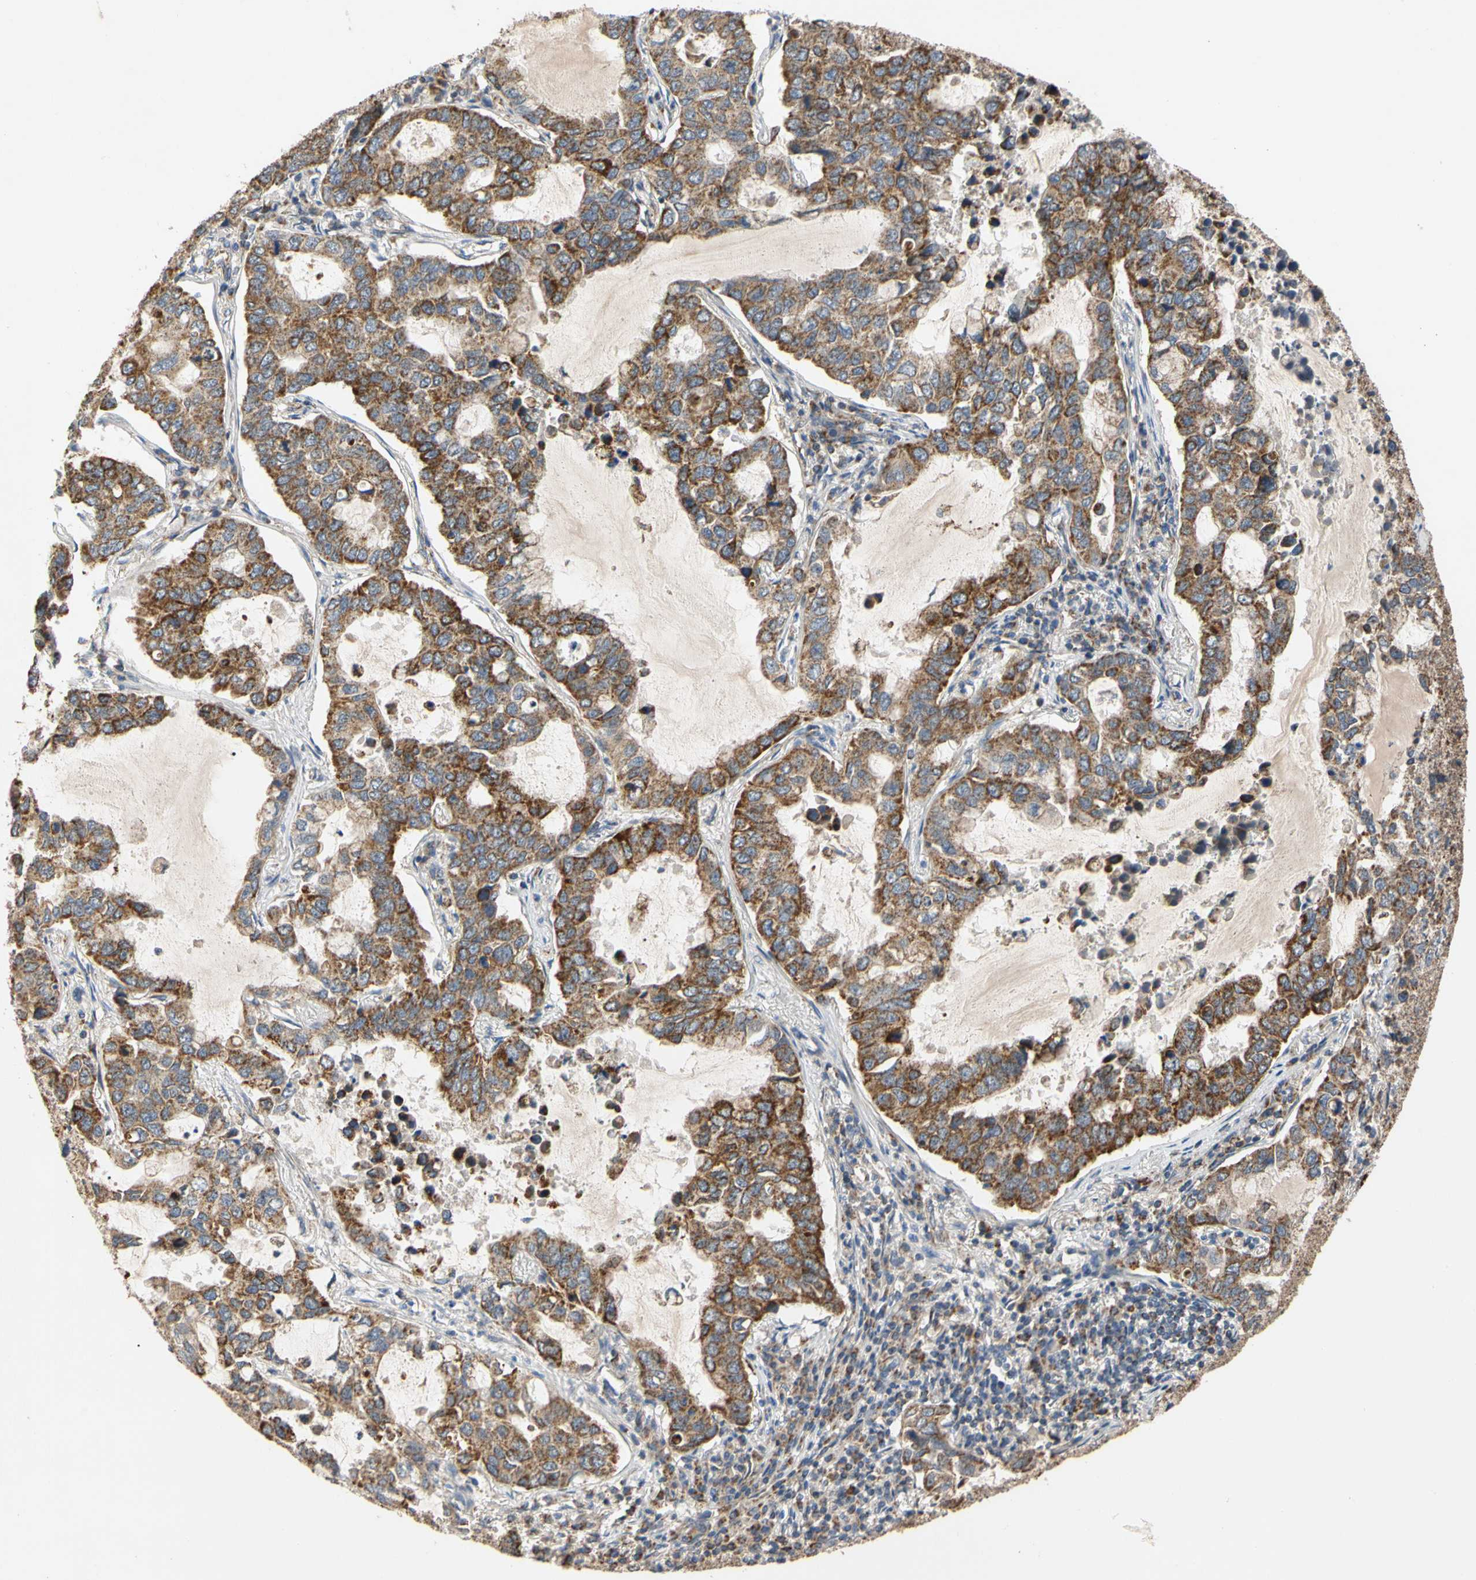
{"staining": {"intensity": "strong", "quantity": ">75%", "location": "cytoplasmic/membranous"}, "tissue": "lung cancer", "cell_type": "Tumor cells", "image_type": "cancer", "snomed": [{"axis": "morphology", "description": "Adenocarcinoma, NOS"}, {"axis": "topography", "description": "Lung"}], "caption": "A high-resolution histopathology image shows IHC staining of lung cancer (adenocarcinoma), which demonstrates strong cytoplasmic/membranous positivity in about >75% of tumor cells. Ihc stains the protein of interest in brown and the nuclei are stained blue.", "gene": "GPD2", "patient": {"sex": "male", "age": 64}}